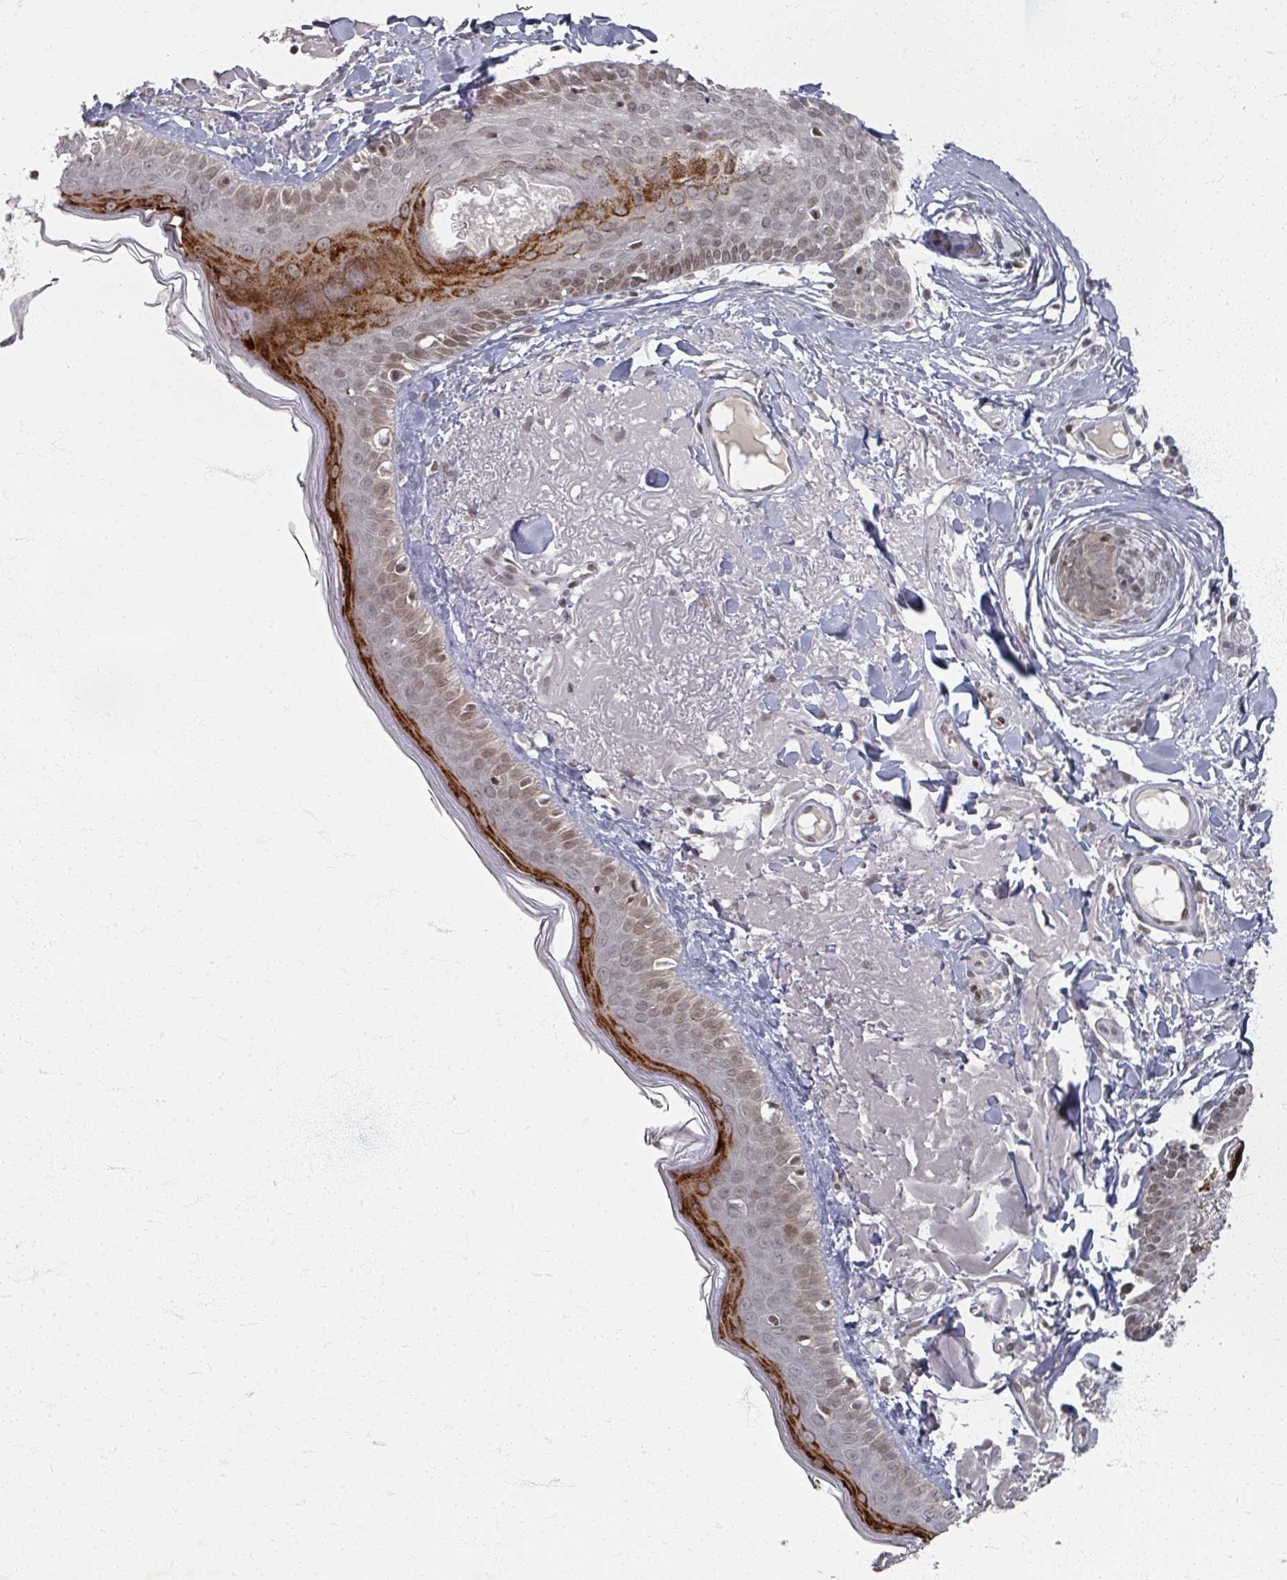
{"staining": {"intensity": "moderate", "quantity": ">75%", "location": "cytoplasmic/membranous"}, "tissue": "skin", "cell_type": "Fibroblasts", "image_type": "normal", "snomed": [{"axis": "morphology", "description": "Normal tissue, NOS"}, {"axis": "morphology", "description": "Malignant melanoma, NOS"}, {"axis": "topography", "description": "Skin"}], "caption": "This micrograph shows unremarkable skin stained with IHC to label a protein in brown. The cytoplasmic/membranous of fibroblasts show moderate positivity for the protein. Nuclei are counter-stained blue.", "gene": "PSKH1", "patient": {"sex": "male", "age": 80}}